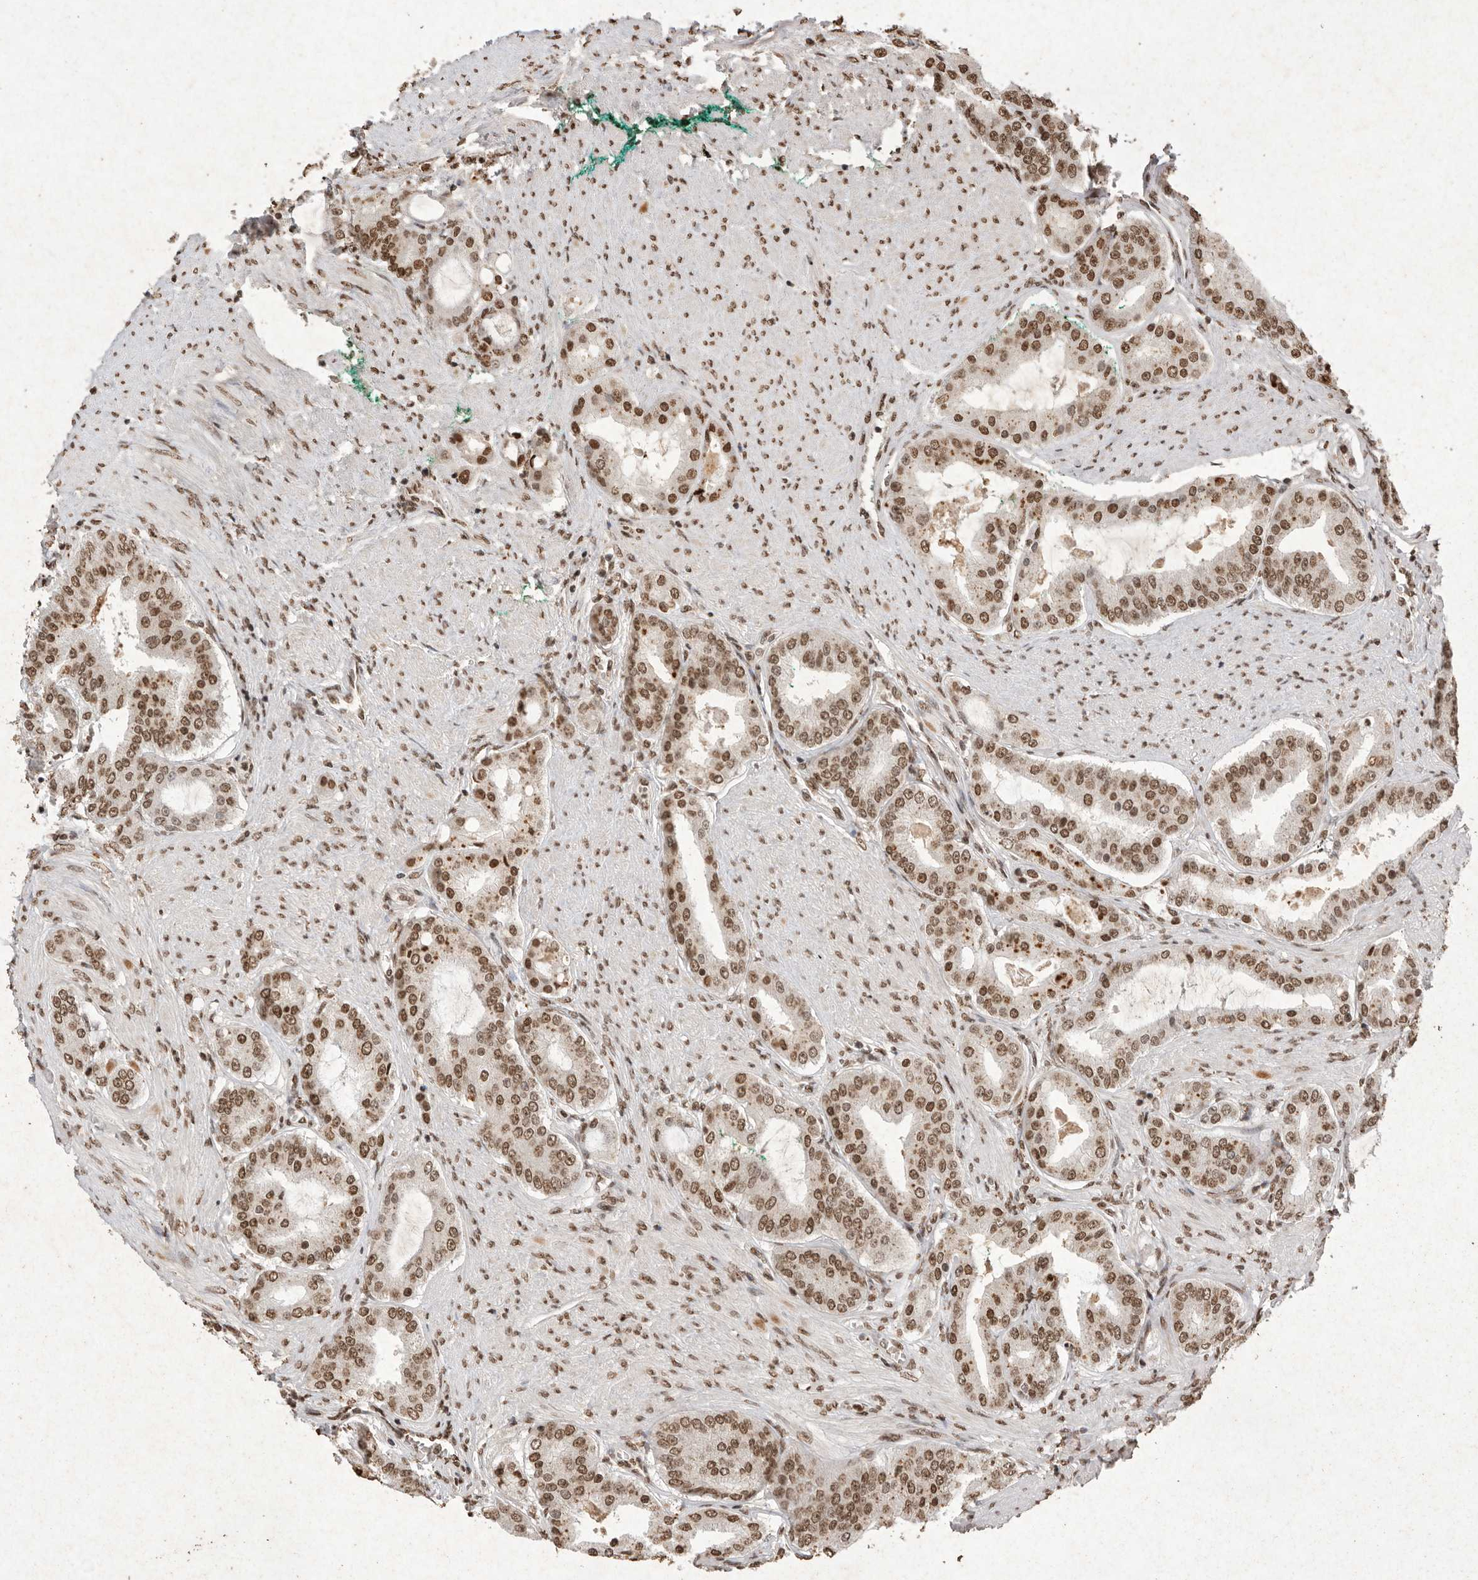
{"staining": {"intensity": "moderate", "quantity": ">75%", "location": "nuclear"}, "tissue": "prostate cancer", "cell_type": "Tumor cells", "image_type": "cancer", "snomed": [{"axis": "morphology", "description": "Adenocarcinoma, High grade"}, {"axis": "topography", "description": "Prostate"}], "caption": "Immunohistochemistry of human prostate high-grade adenocarcinoma exhibits medium levels of moderate nuclear positivity in approximately >75% of tumor cells.", "gene": "NKX3-2", "patient": {"sex": "male", "age": 60}}